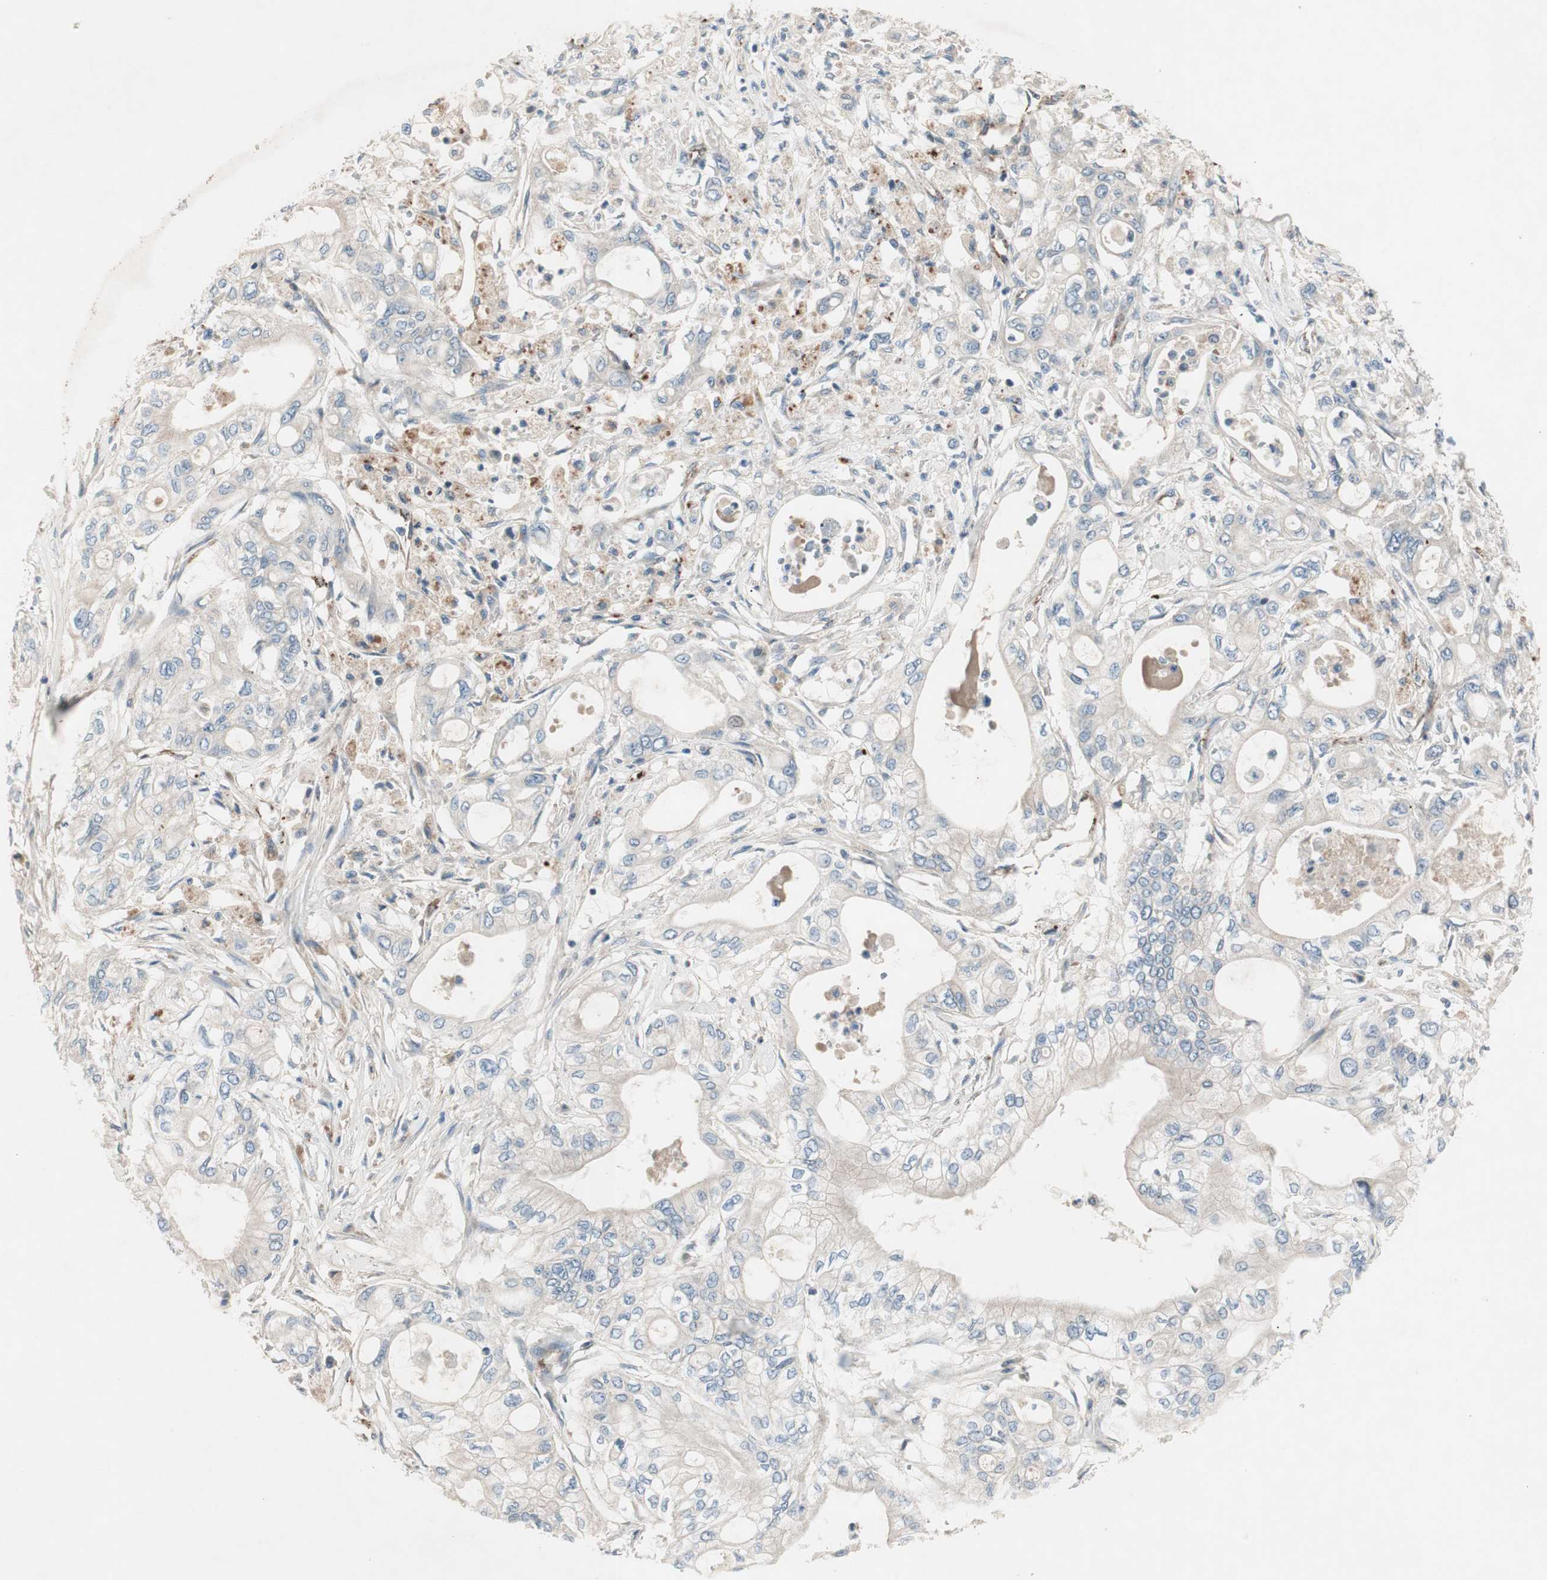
{"staining": {"intensity": "negative", "quantity": "none", "location": "none"}, "tissue": "pancreatic cancer", "cell_type": "Tumor cells", "image_type": "cancer", "snomed": [{"axis": "morphology", "description": "Adenocarcinoma, NOS"}, {"axis": "topography", "description": "Pancreas"}], "caption": "Pancreatic cancer was stained to show a protein in brown. There is no significant positivity in tumor cells.", "gene": "FGFR4", "patient": {"sex": "male", "age": 79}}